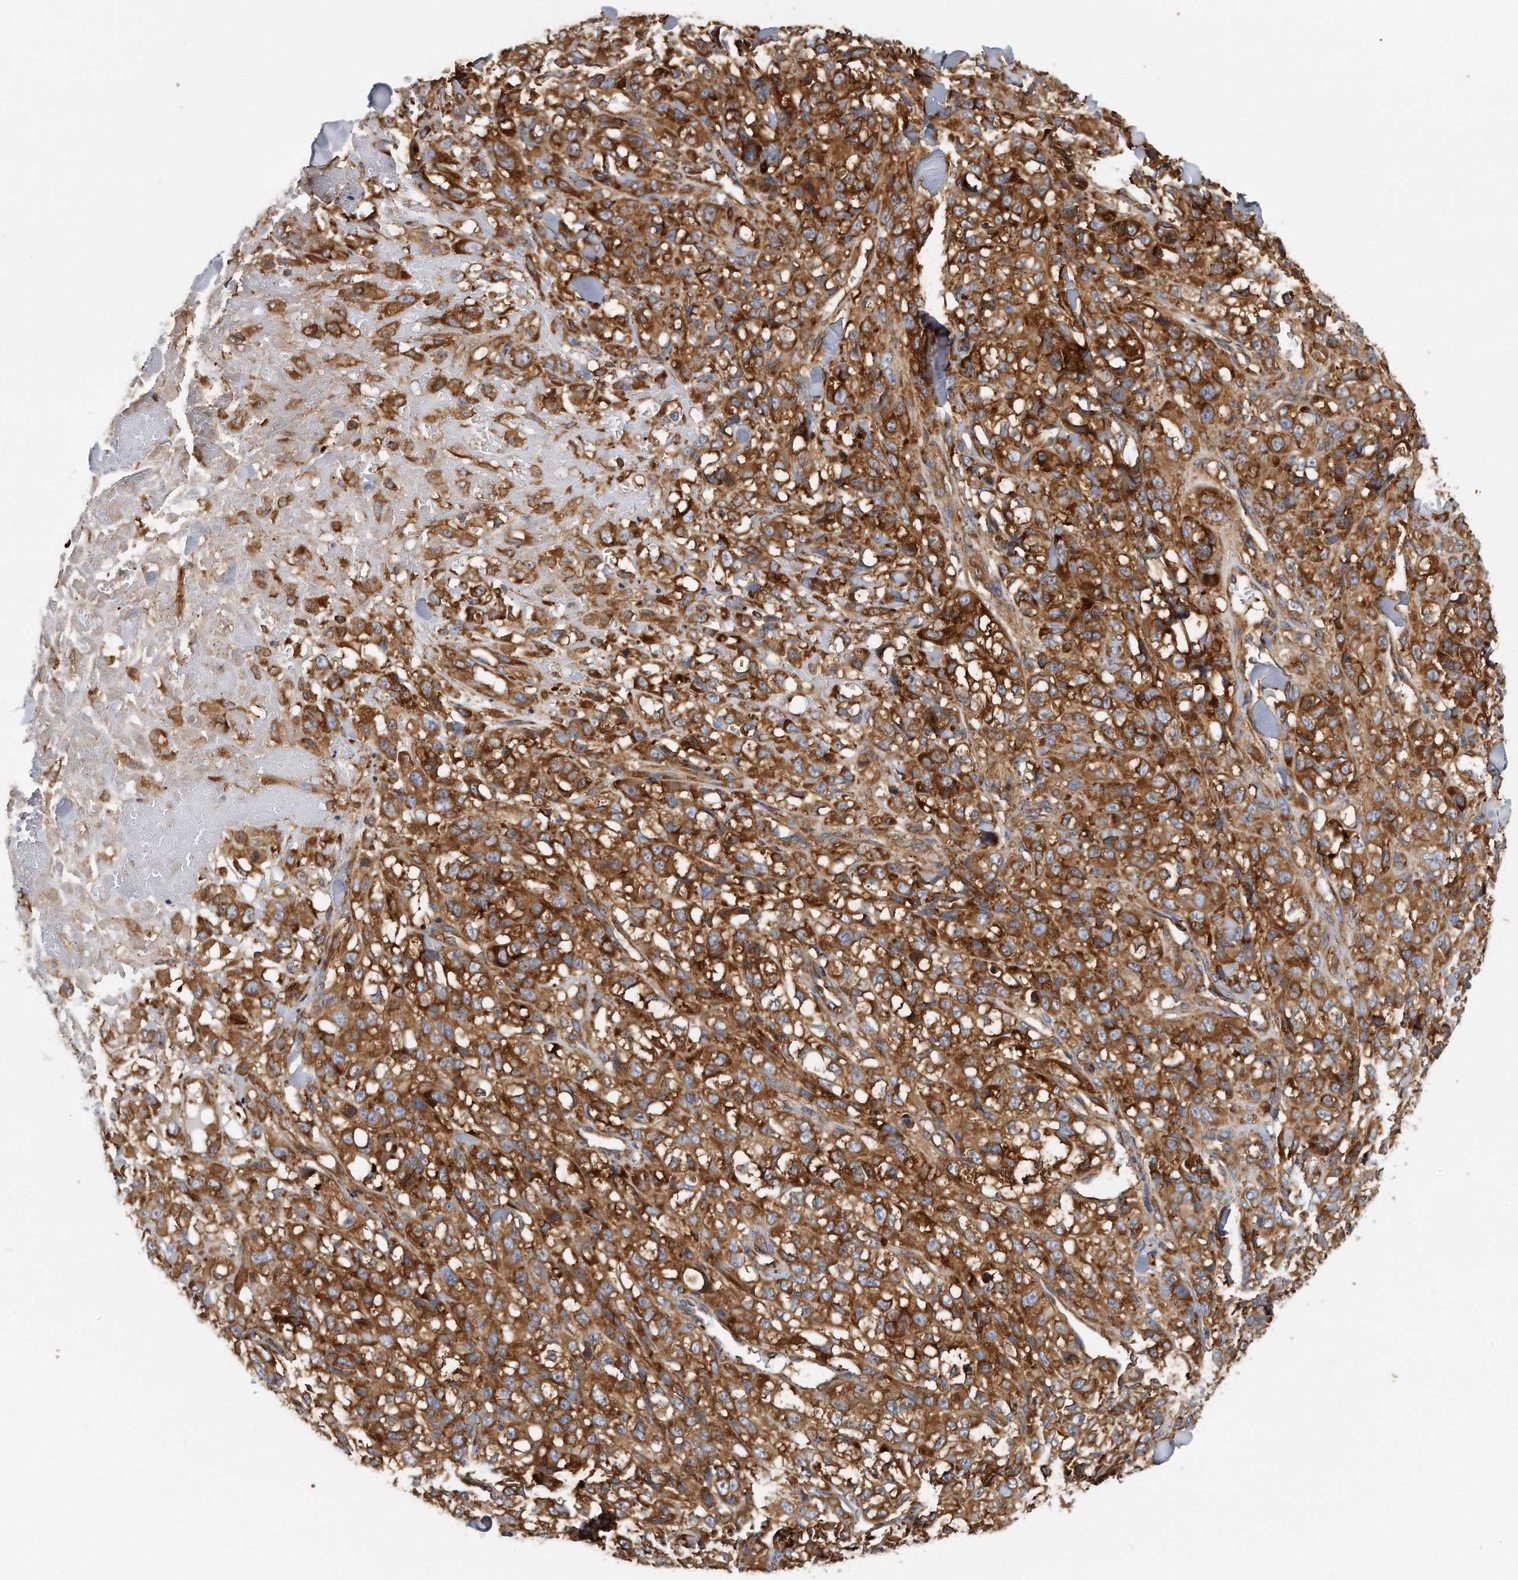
{"staining": {"intensity": "strong", "quantity": ">75%", "location": "cytoplasmic/membranous"}, "tissue": "melanoma", "cell_type": "Tumor cells", "image_type": "cancer", "snomed": [{"axis": "morphology", "description": "Malignant melanoma, Metastatic site"}, {"axis": "topography", "description": "Skin"}], "caption": "This image exhibits immunohistochemistry staining of human melanoma, with high strong cytoplasmic/membranous expression in about >75% of tumor cells.", "gene": "EIF3I", "patient": {"sex": "female", "age": 72}}